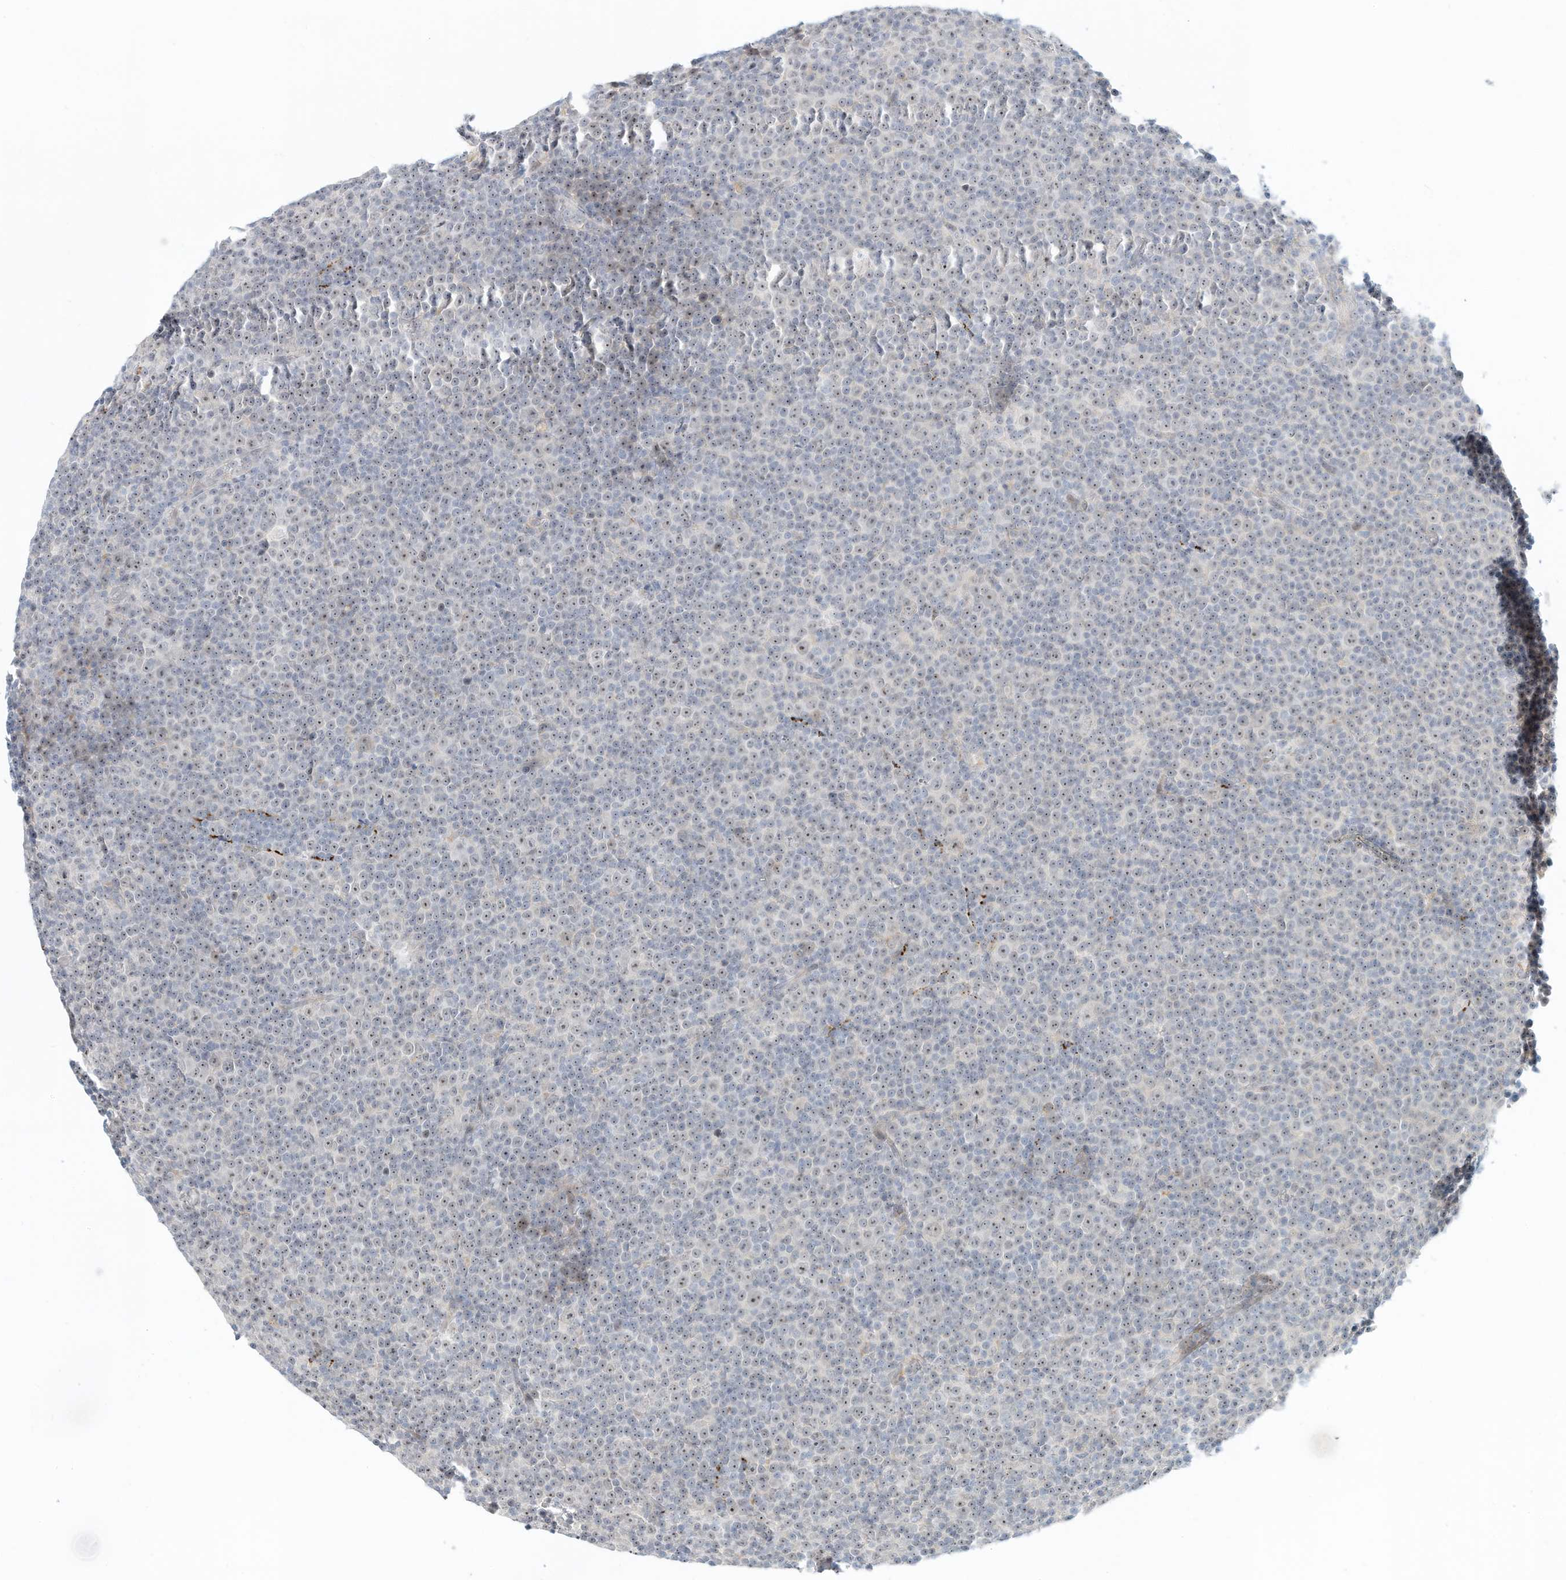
{"staining": {"intensity": "weak", "quantity": "<25%", "location": "nuclear"}, "tissue": "lymphoma", "cell_type": "Tumor cells", "image_type": "cancer", "snomed": [{"axis": "morphology", "description": "Malignant lymphoma, non-Hodgkin's type, Low grade"}, {"axis": "topography", "description": "Lymph node"}], "caption": "Immunohistochemistry (IHC) histopathology image of neoplastic tissue: low-grade malignant lymphoma, non-Hodgkin's type stained with DAB (3,3'-diaminobenzidine) shows no significant protein positivity in tumor cells.", "gene": "PAK6", "patient": {"sex": "female", "age": 67}}